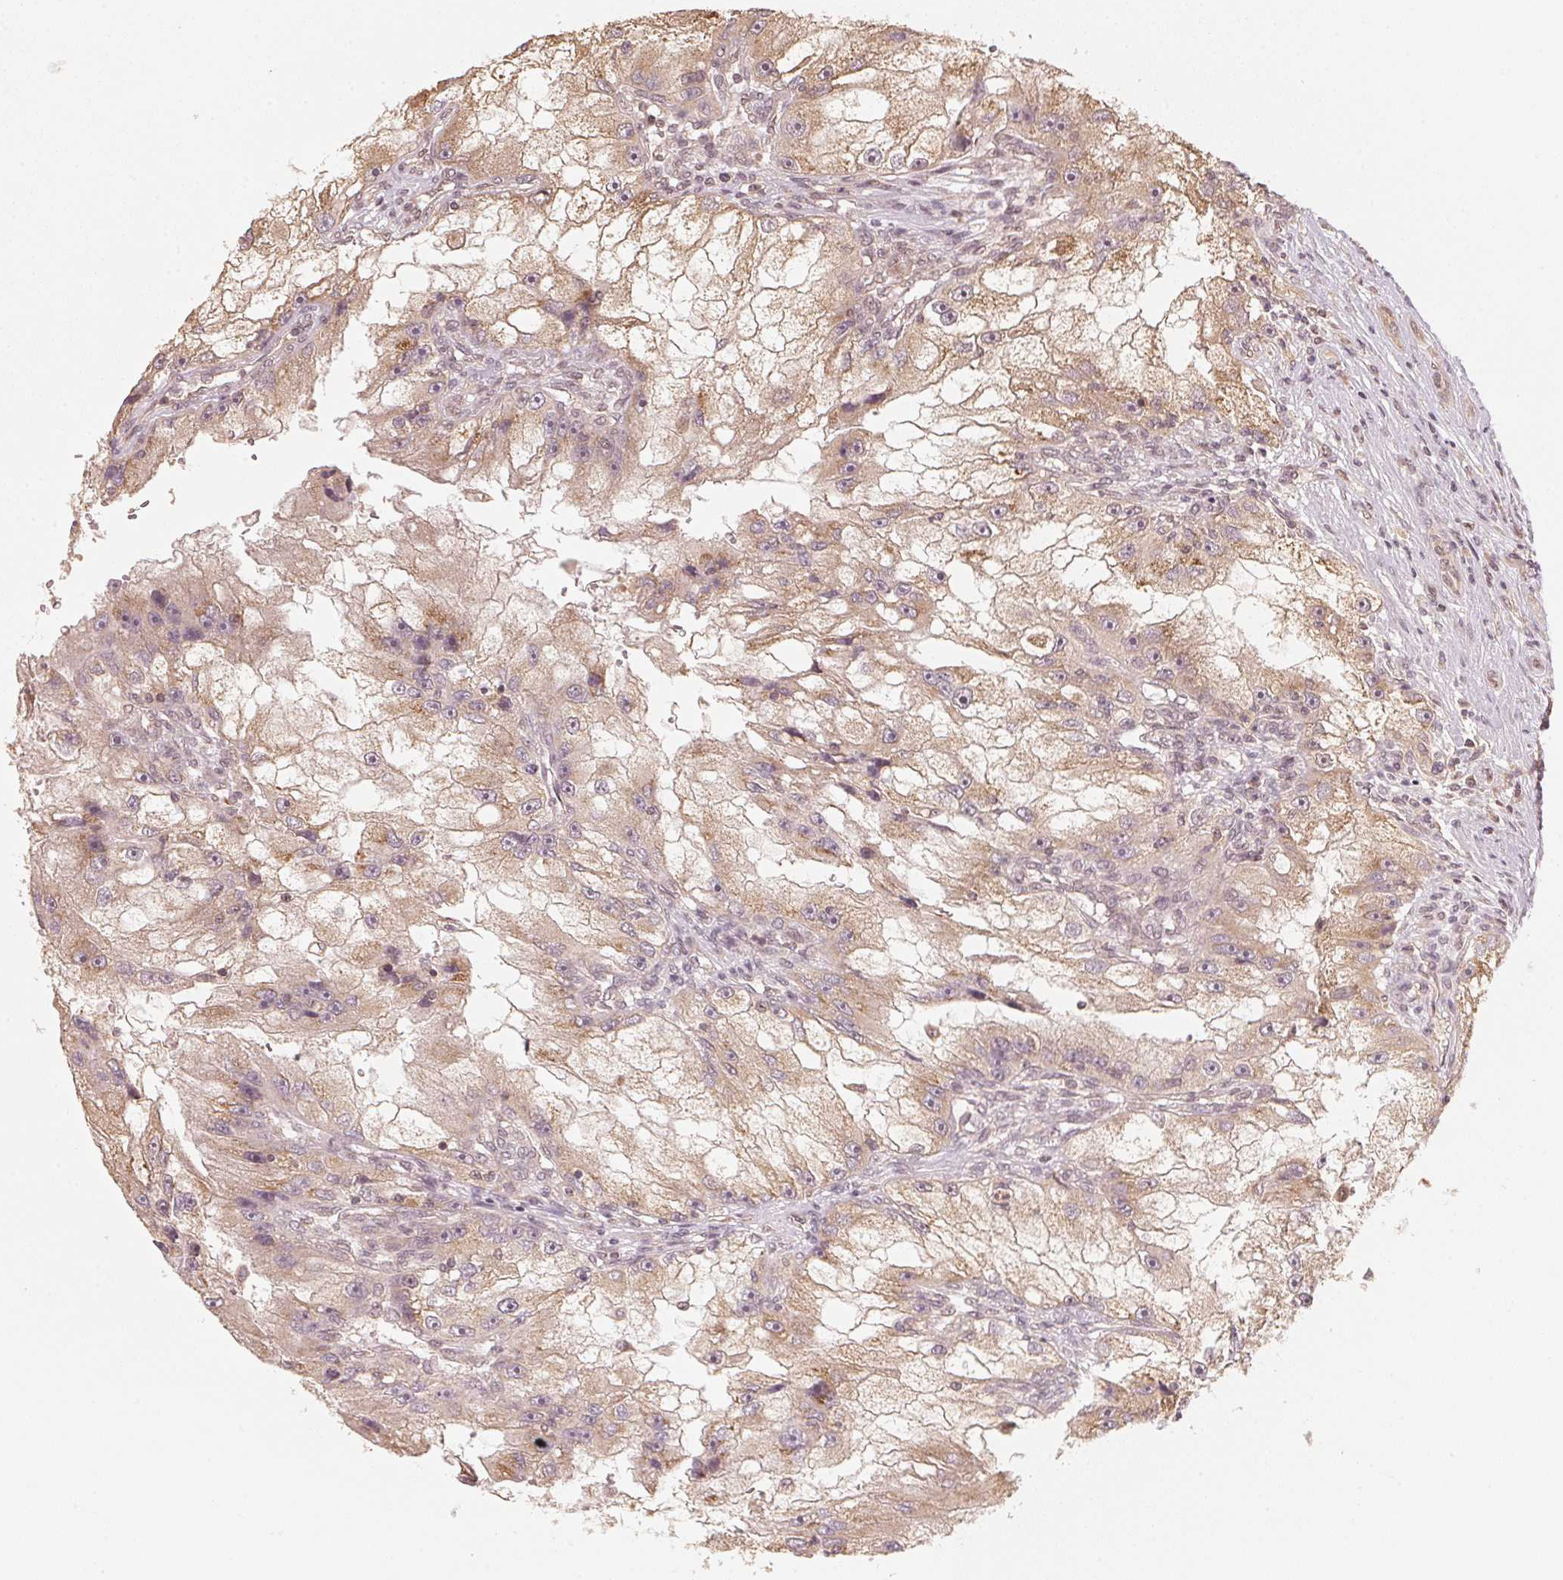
{"staining": {"intensity": "moderate", "quantity": ">75%", "location": "cytoplasmic/membranous,nuclear"}, "tissue": "renal cancer", "cell_type": "Tumor cells", "image_type": "cancer", "snomed": [{"axis": "morphology", "description": "Adenocarcinoma, NOS"}, {"axis": "topography", "description": "Kidney"}], "caption": "Immunohistochemical staining of renal cancer (adenocarcinoma) exhibits moderate cytoplasmic/membranous and nuclear protein staining in about >75% of tumor cells. (DAB = brown stain, brightfield microscopy at high magnification).", "gene": "C2orf73", "patient": {"sex": "female", "age": 64}}